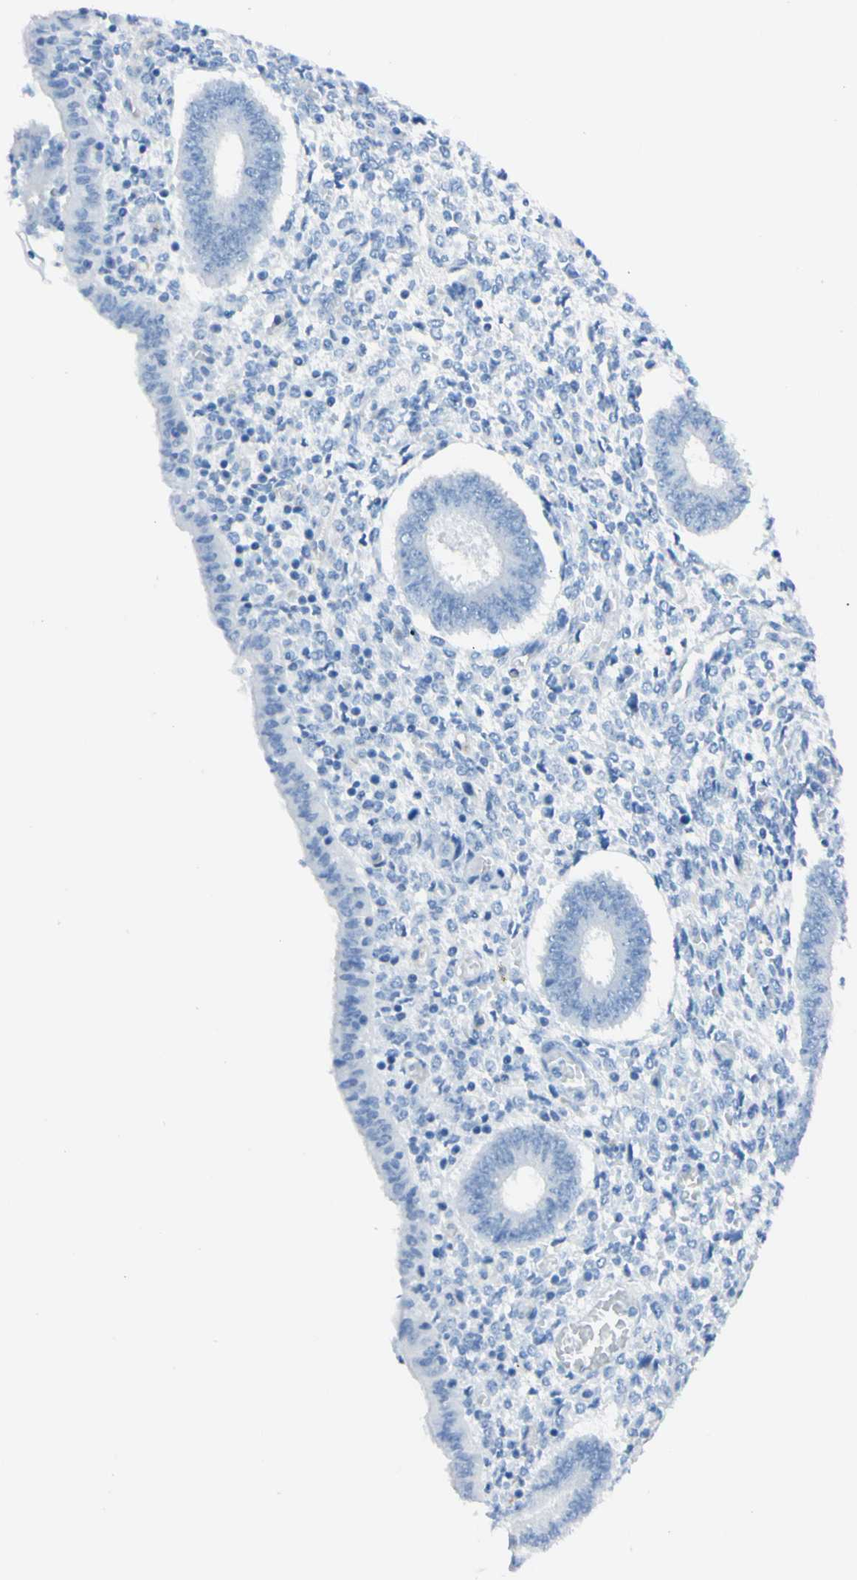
{"staining": {"intensity": "negative", "quantity": "none", "location": "none"}, "tissue": "endometrium", "cell_type": "Cells in endometrial stroma", "image_type": "normal", "snomed": [{"axis": "morphology", "description": "Normal tissue, NOS"}, {"axis": "topography", "description": "Endometrium"}], "caption": "Cells in endometrial stroma show no significant positivity in unremarkable endometrium. The staining was performed using DAB to visualize the protein expression in brown, while the nuclei were stained in blue with hematoxylin (Magnification: 20x).", "gene": "FOLH1", "patient": {"sex": "female", "age": 35}}